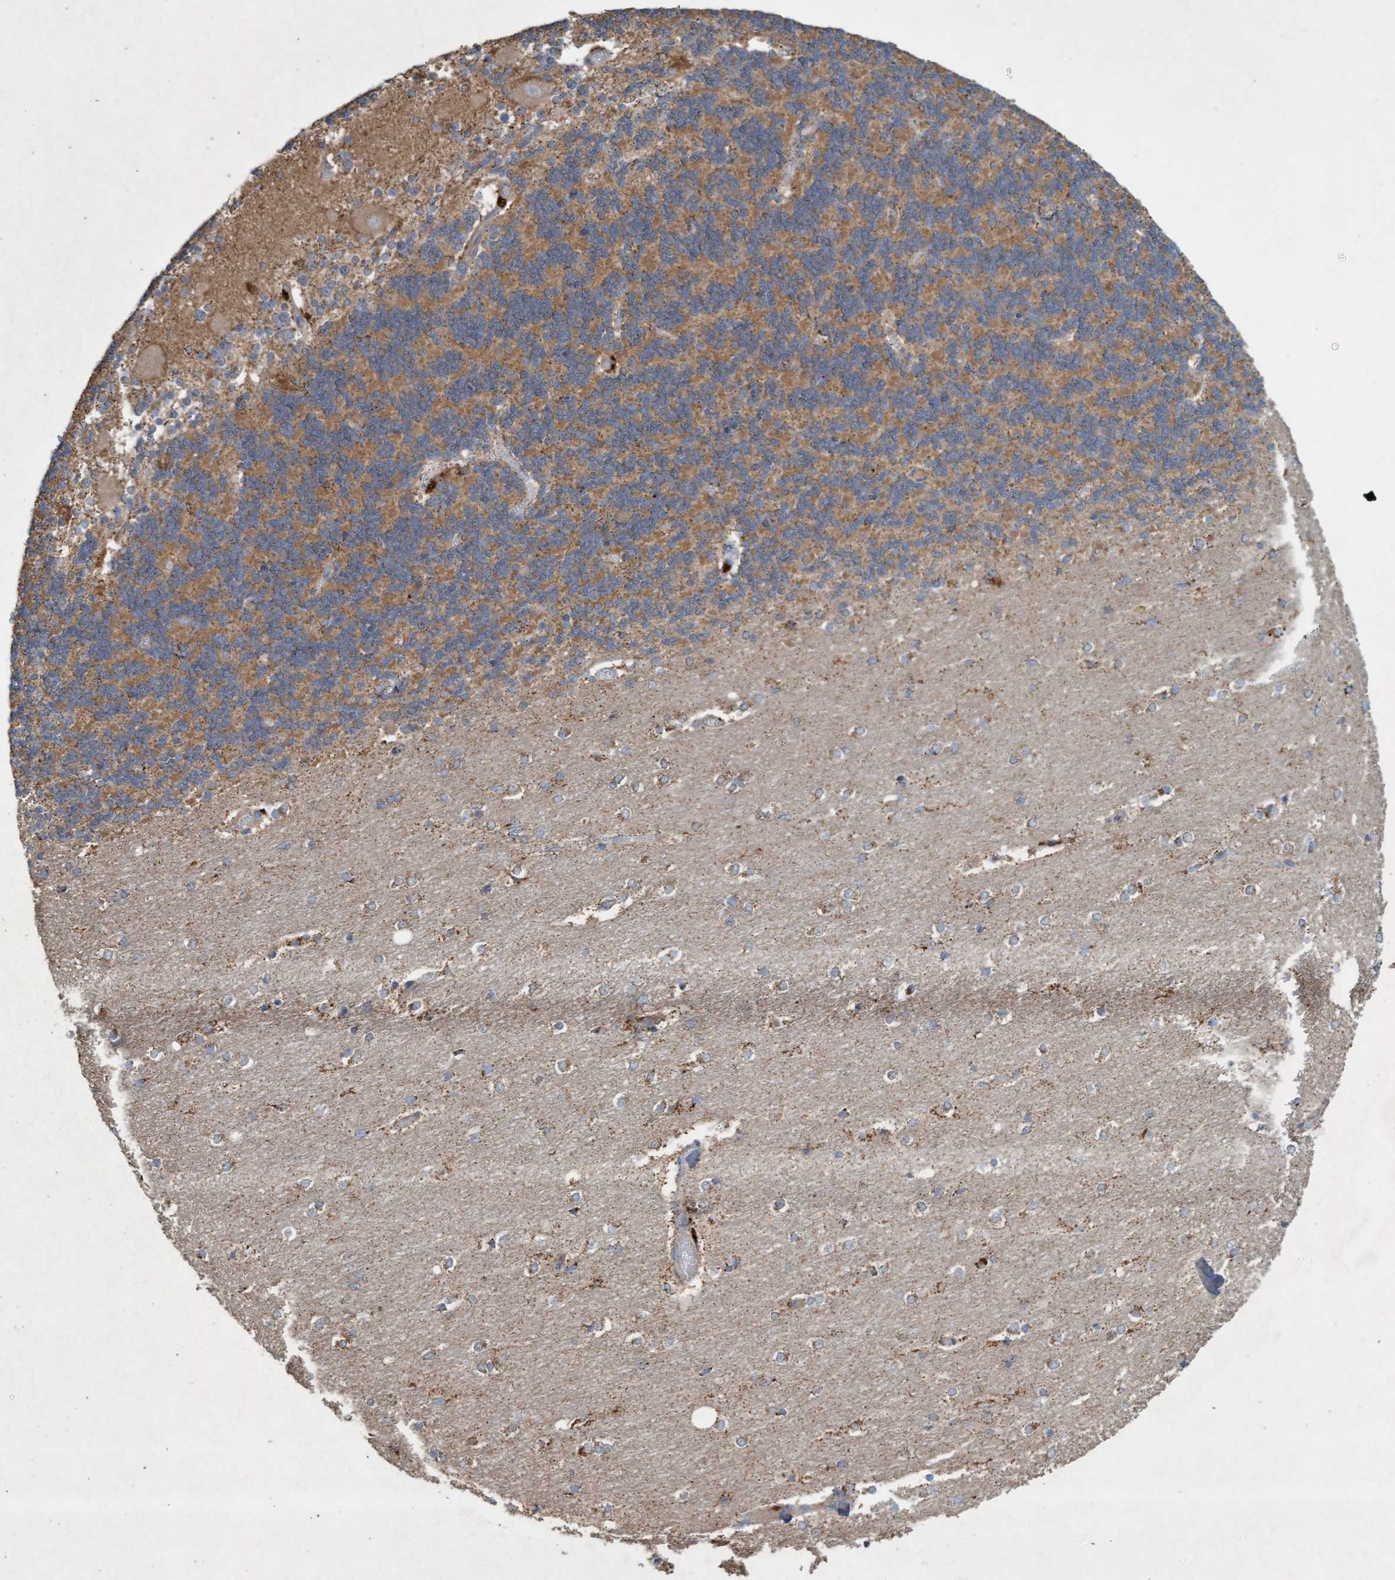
{"staining": {"intensity": "moderate", "quantity": "25%-75%", "location": "cytoplasmic/membranous"}, "tissue": "cerebellum", "cell_type": "Cells in granular layer", "image_type": "normal", "snomed": [{"axis": "morphology", "description": "Normal tissue, NOS"}, {"axis": "topography", "description": "Cerebellum"}], "caption": "A micrograph showing moderate cytoplasmic/membranous positivity in approximately 25%-75% of cells in granular layer in benign cerebellum, as visualized by brown immunohistochemical staining.", "gene": "ATPAF2", "patient": {"sex": "female", "age": 54}}